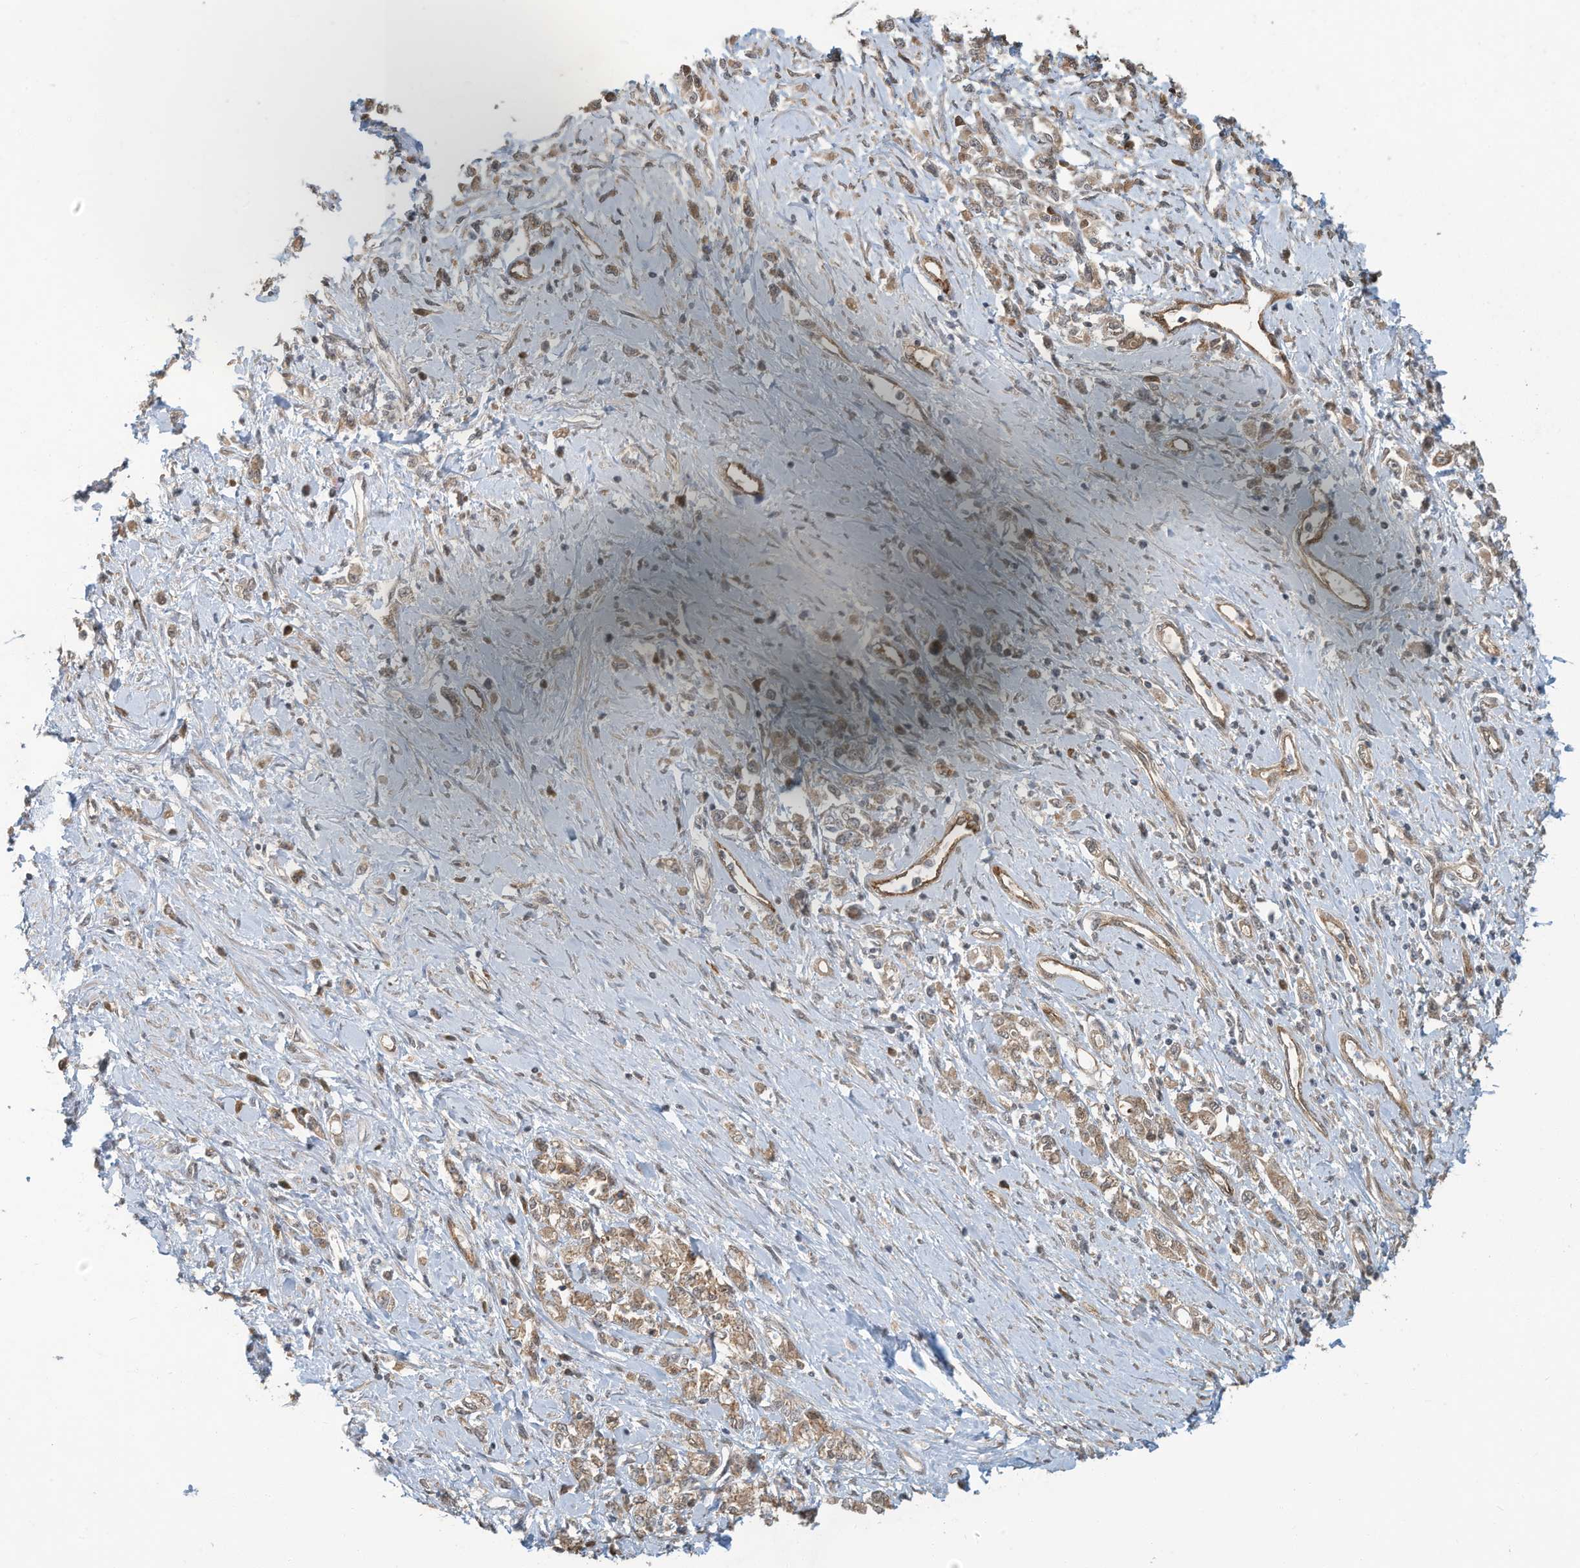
{"staining": {"intensity": "weak", "quantity": ">75%", "location": "cytoplasmic/membranous"}, "tissue": "stomach cancer", "cell_type": "Tumor cells", "image_type": "cancer", "snomed": [{"axis": "morphology", "description": "Adenocarcinoma, NOS"}, {"axis": "topography", "description": "Stomach"}], "caption": "Weak cytoplasmic/membranous protein positivity is seen in approximately >75% of tumor cells in adenocarcinoma (stomach).", "gene": "ERI2", "patient": {"sex": "female", "age": 76}}